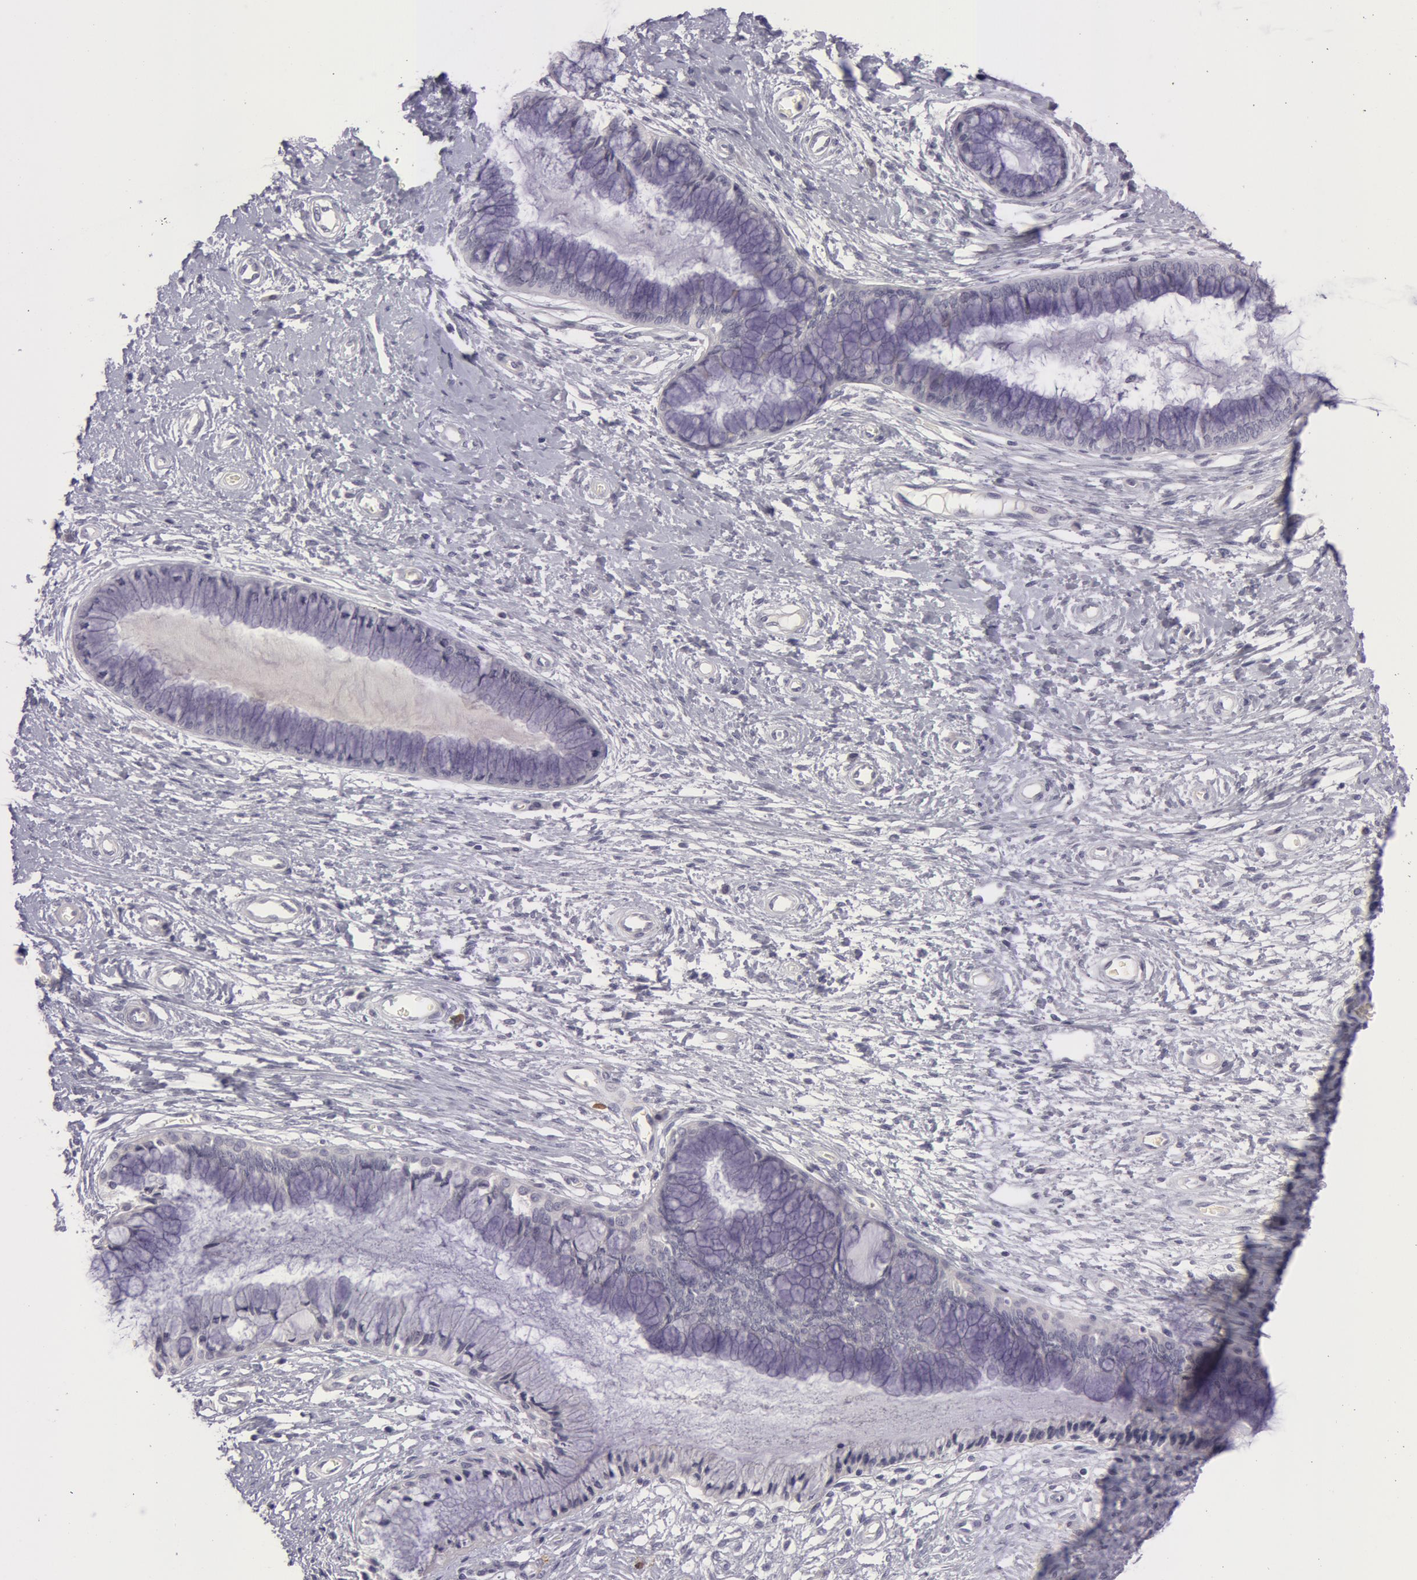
{"staining": {"intensity": "negative", "quantity": "none", "location": "none"}, "tissue": "cervix", "cell_type": "Glandular cells", "image_type": "normal", "snomed": [{"axis": "morphology", "description": "Normal tissue, NOS"}, {"axis": "topography", "description": "Cervix"}], "caption": "DAB immunohistochemical staining of normal human cervix reveals no significant staining in glandular cells.", "gene": "IL1RN", "patient": {"sex": "female", "age": 27}}